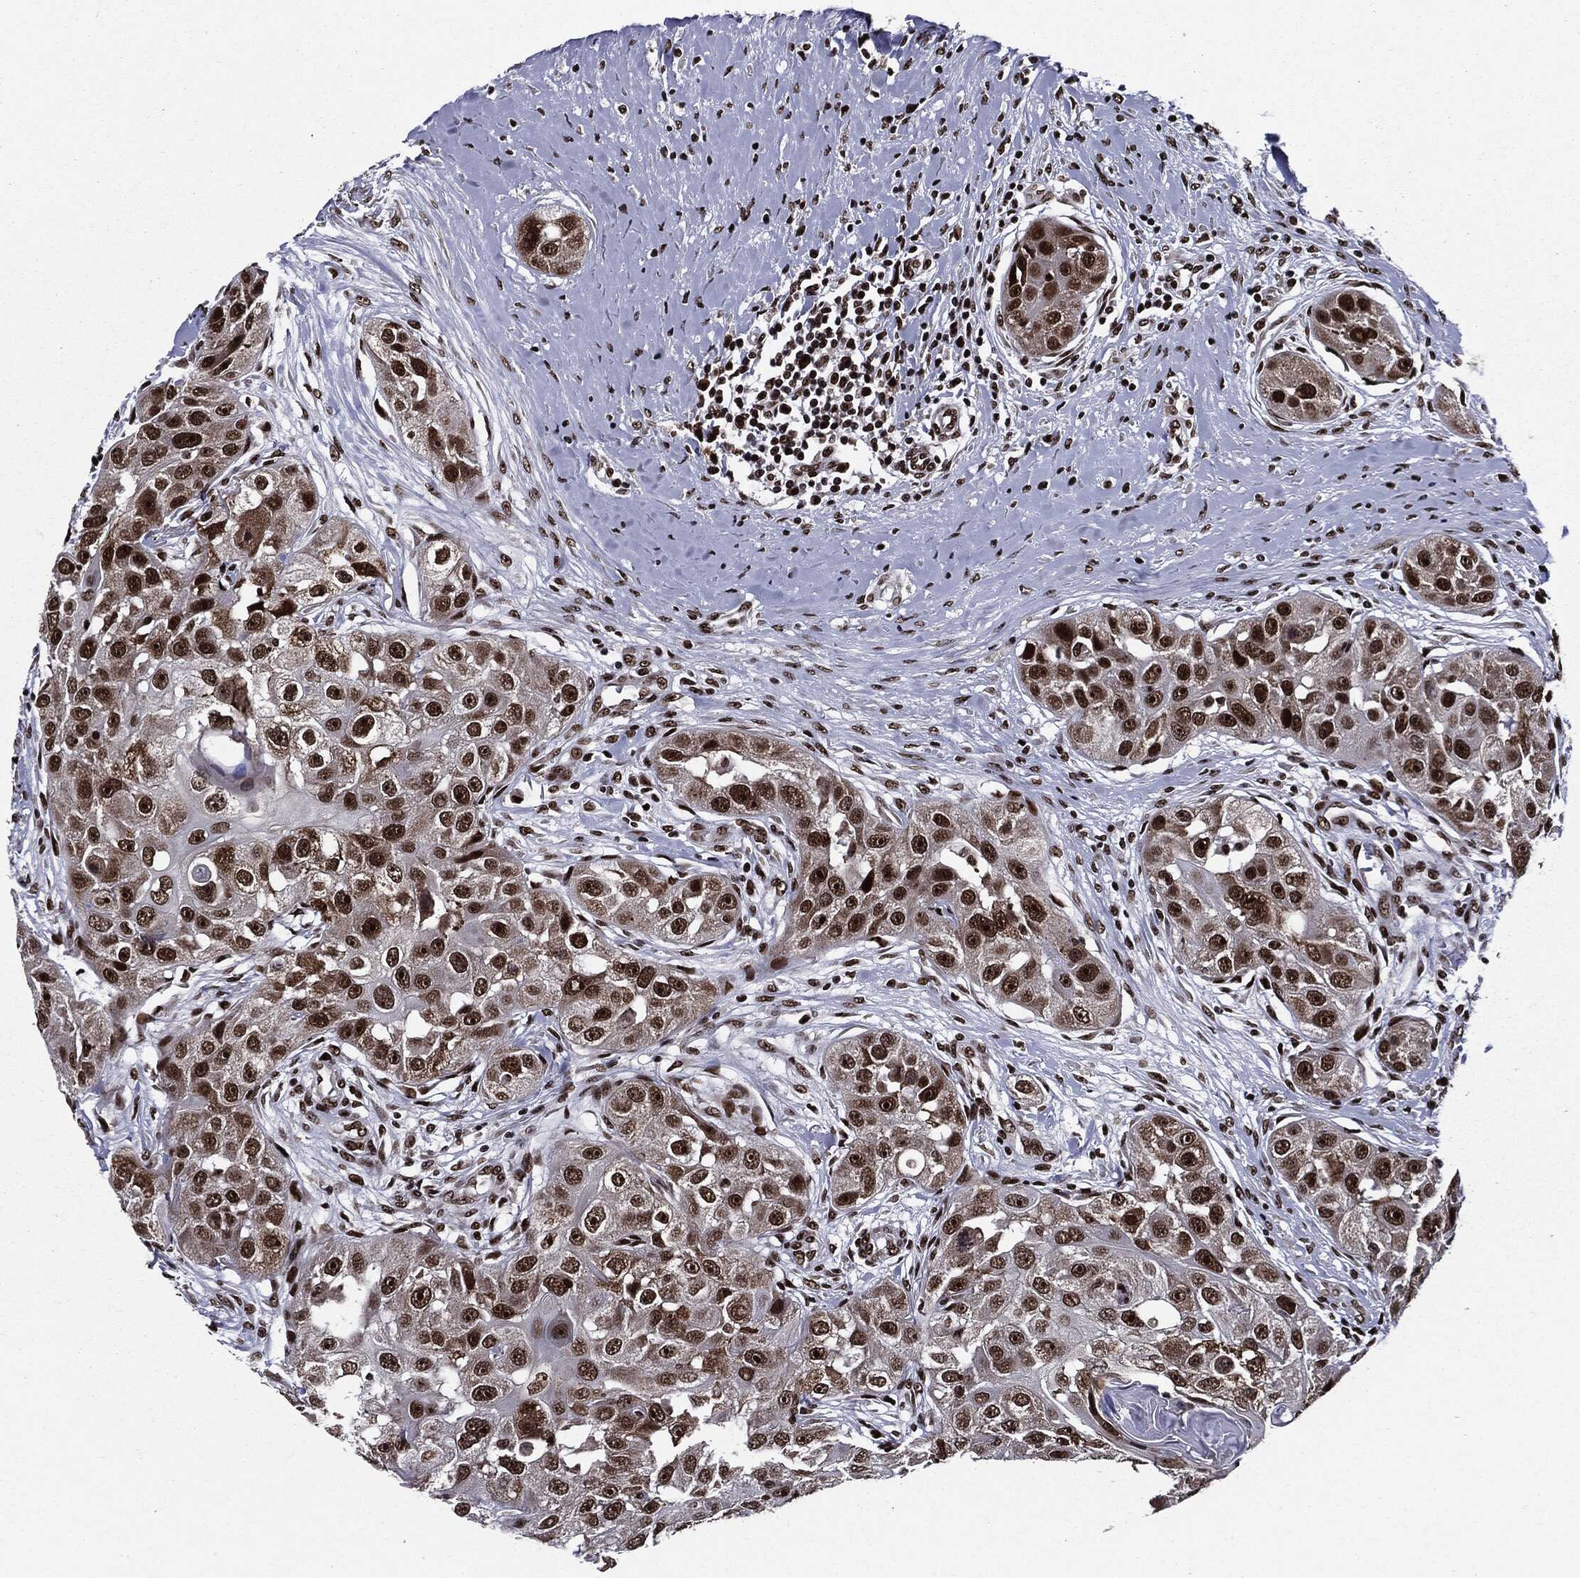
{"staining": {"intensity": "strong", "quantity": ">75%", "location": "nuclear"}, "tissue": "head and neck cancer", "cell_type": "Tumor cells", "image_type": "cancer", "snomed": [{"axis": "morphology", "description": "Normal tissue, NOS"}, {"axis": "morphology", "description": "Squamous cell carcinoma, NOS"}, {"axis": "topography", "description": "Skeletal muscle"}, {"axis": "topography", "description": "Head-Neck"}], "caption": "Strong nuclear expression is present in about >75% of tumor cells in head and neck cancer.", "gene": "ZFP91", "patient": {"sex": "male", "age": 51}}